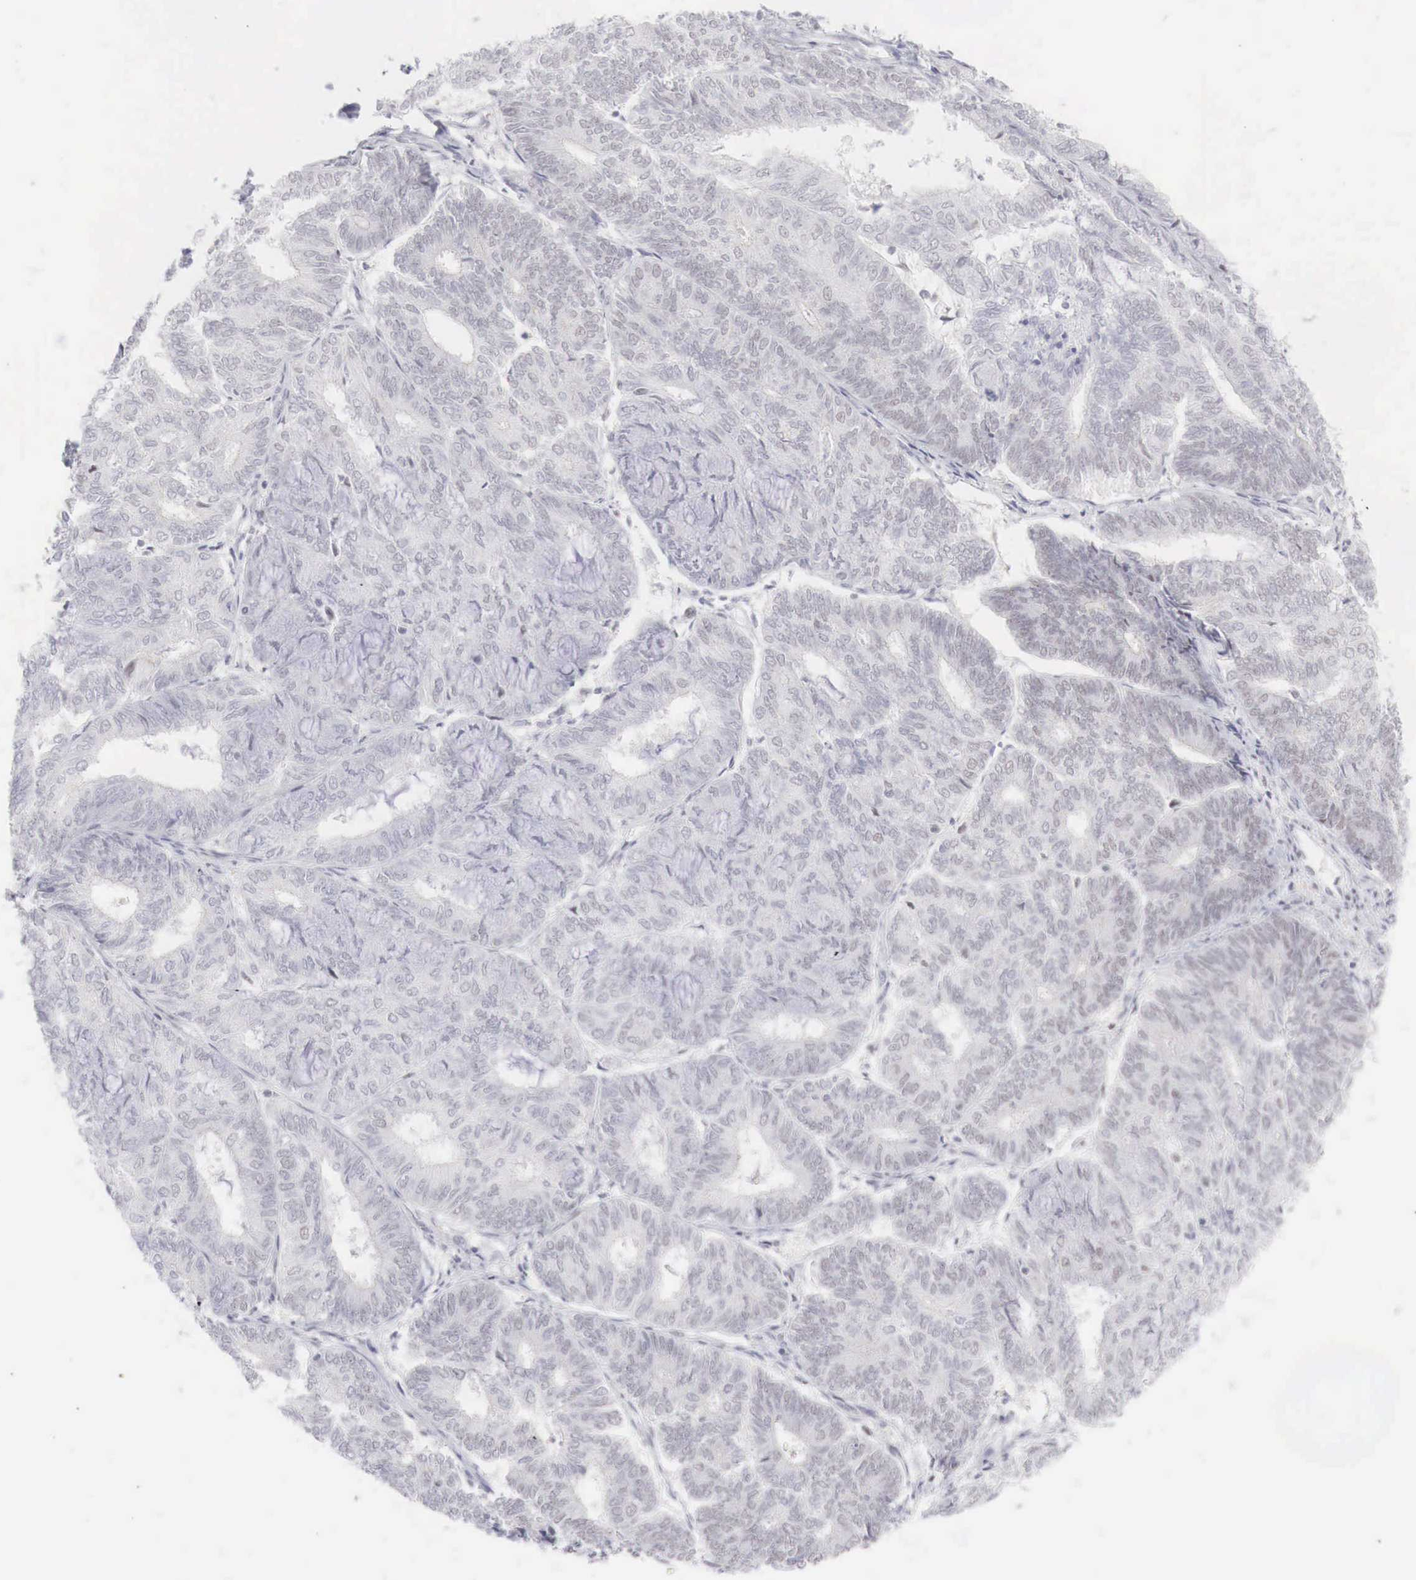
{"staining": {"intensity": "weak", "quantity": "25%-75%", "location": "nuclear"}, "tissue": "endometrial cancer", "cell_type": "Tumor cells", "image_type": "cancer", "snomed": [{"axis": "morphology", "description": "Adenocarcinoma, NOS"}, {"axis": "topography", "description": "Endometrium"}], "caption": "Immunohistochemical staining of human adenocarcinoma (endometrial) reveals low levels of weak nuclear protein expression in about 25%-75% of tumor cells. (DAB (3,3'-diaminobenzidine) = brown stain, brightfield microscopy at high magnification).", "gene": "FOXP2", "patient": {"sex": "female", "age": 59}}